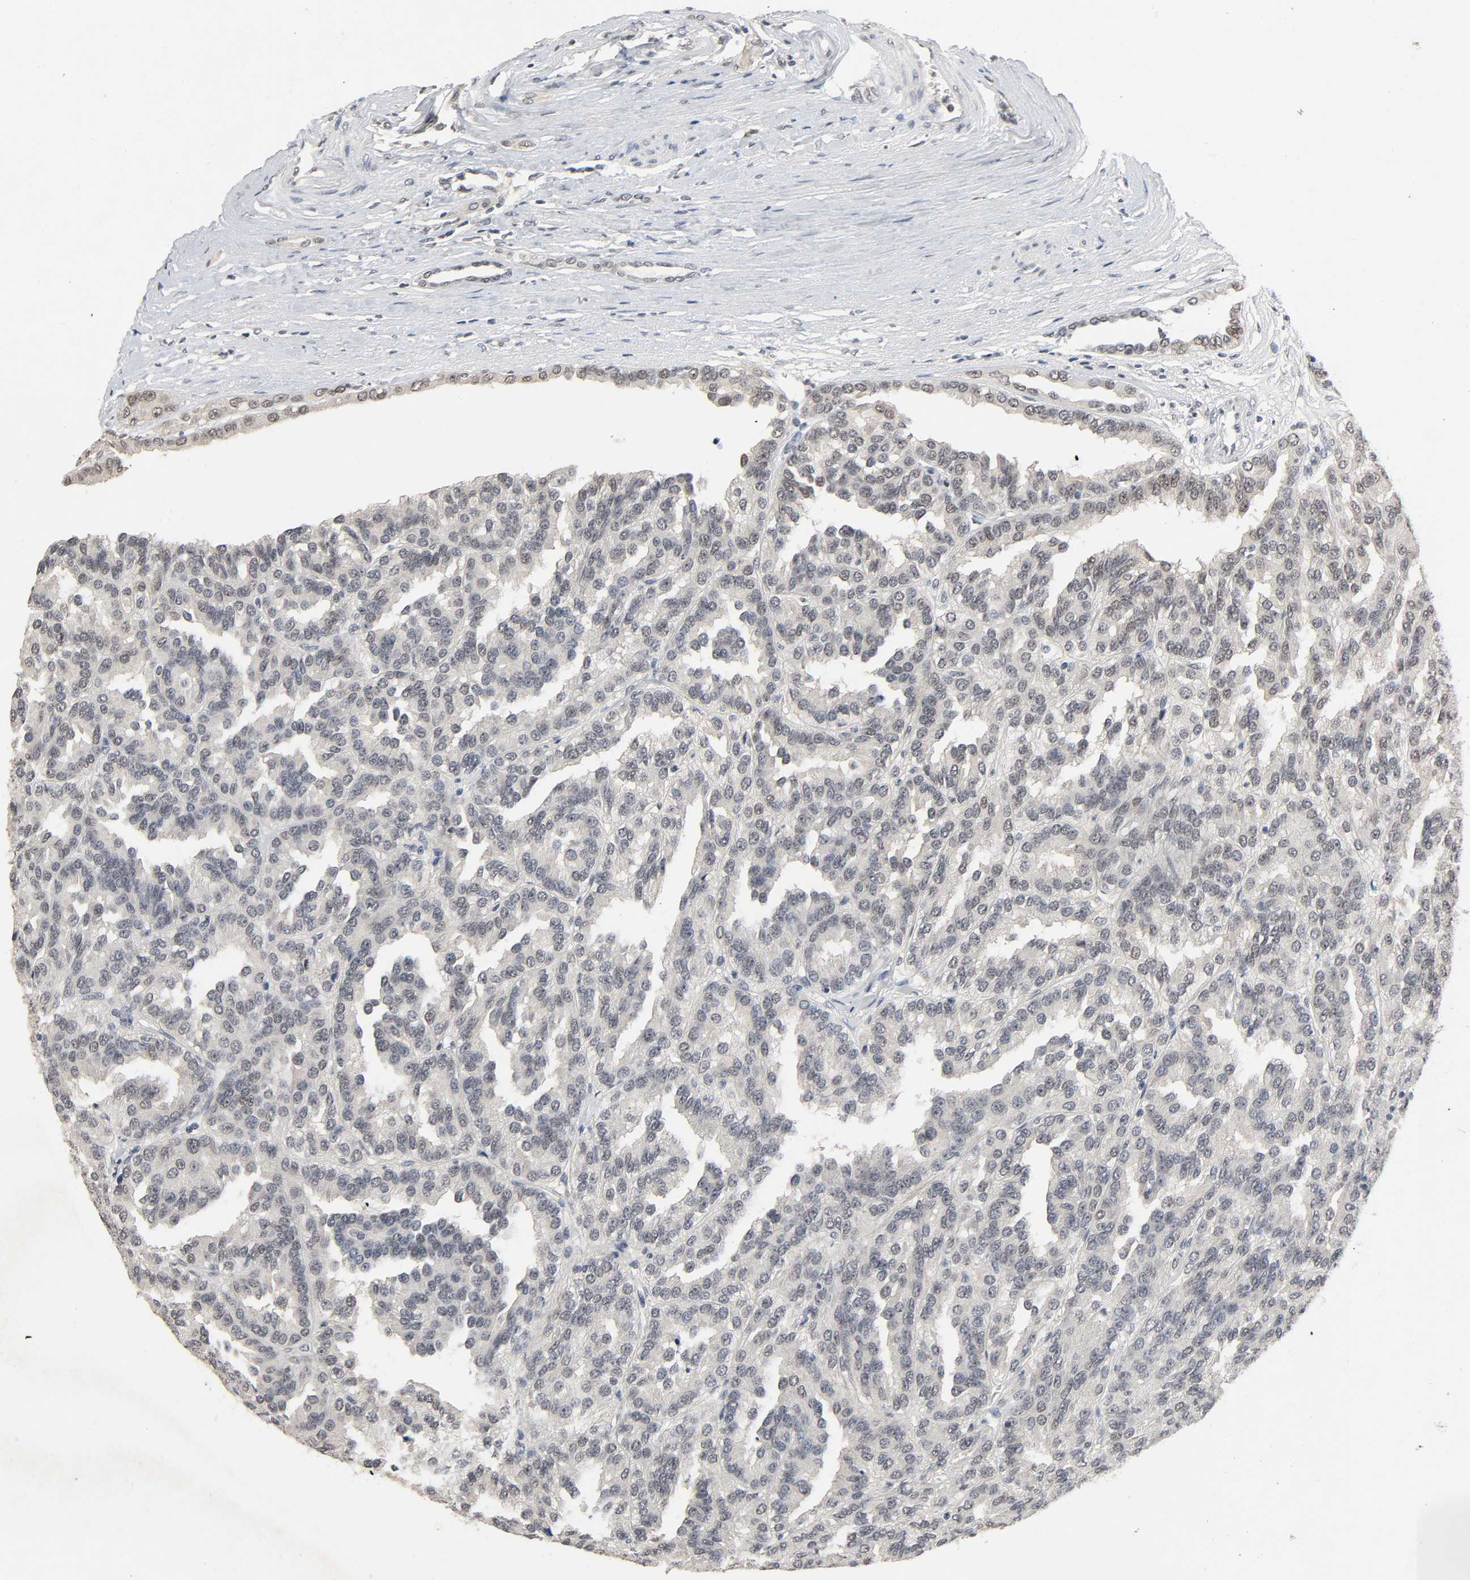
{"staining": {"intensity": "weak", "quantity": "<25%", "location": "nuclear"}, "tissue": "renal cancer", "cell_type": "Tumor cells", "image_type": "cancer", "snomed": [{"axis": "morphology", "description": "Adenocarcinoma, NOS"}, {"axis": "topography", "description": "Kidney"}], "caption": "Tumor cells are negative for brown protein staining in renal adenocarcinoma.", "gene": "MAPKAPK5", "patient": {"sex": "male", "age": 46}}